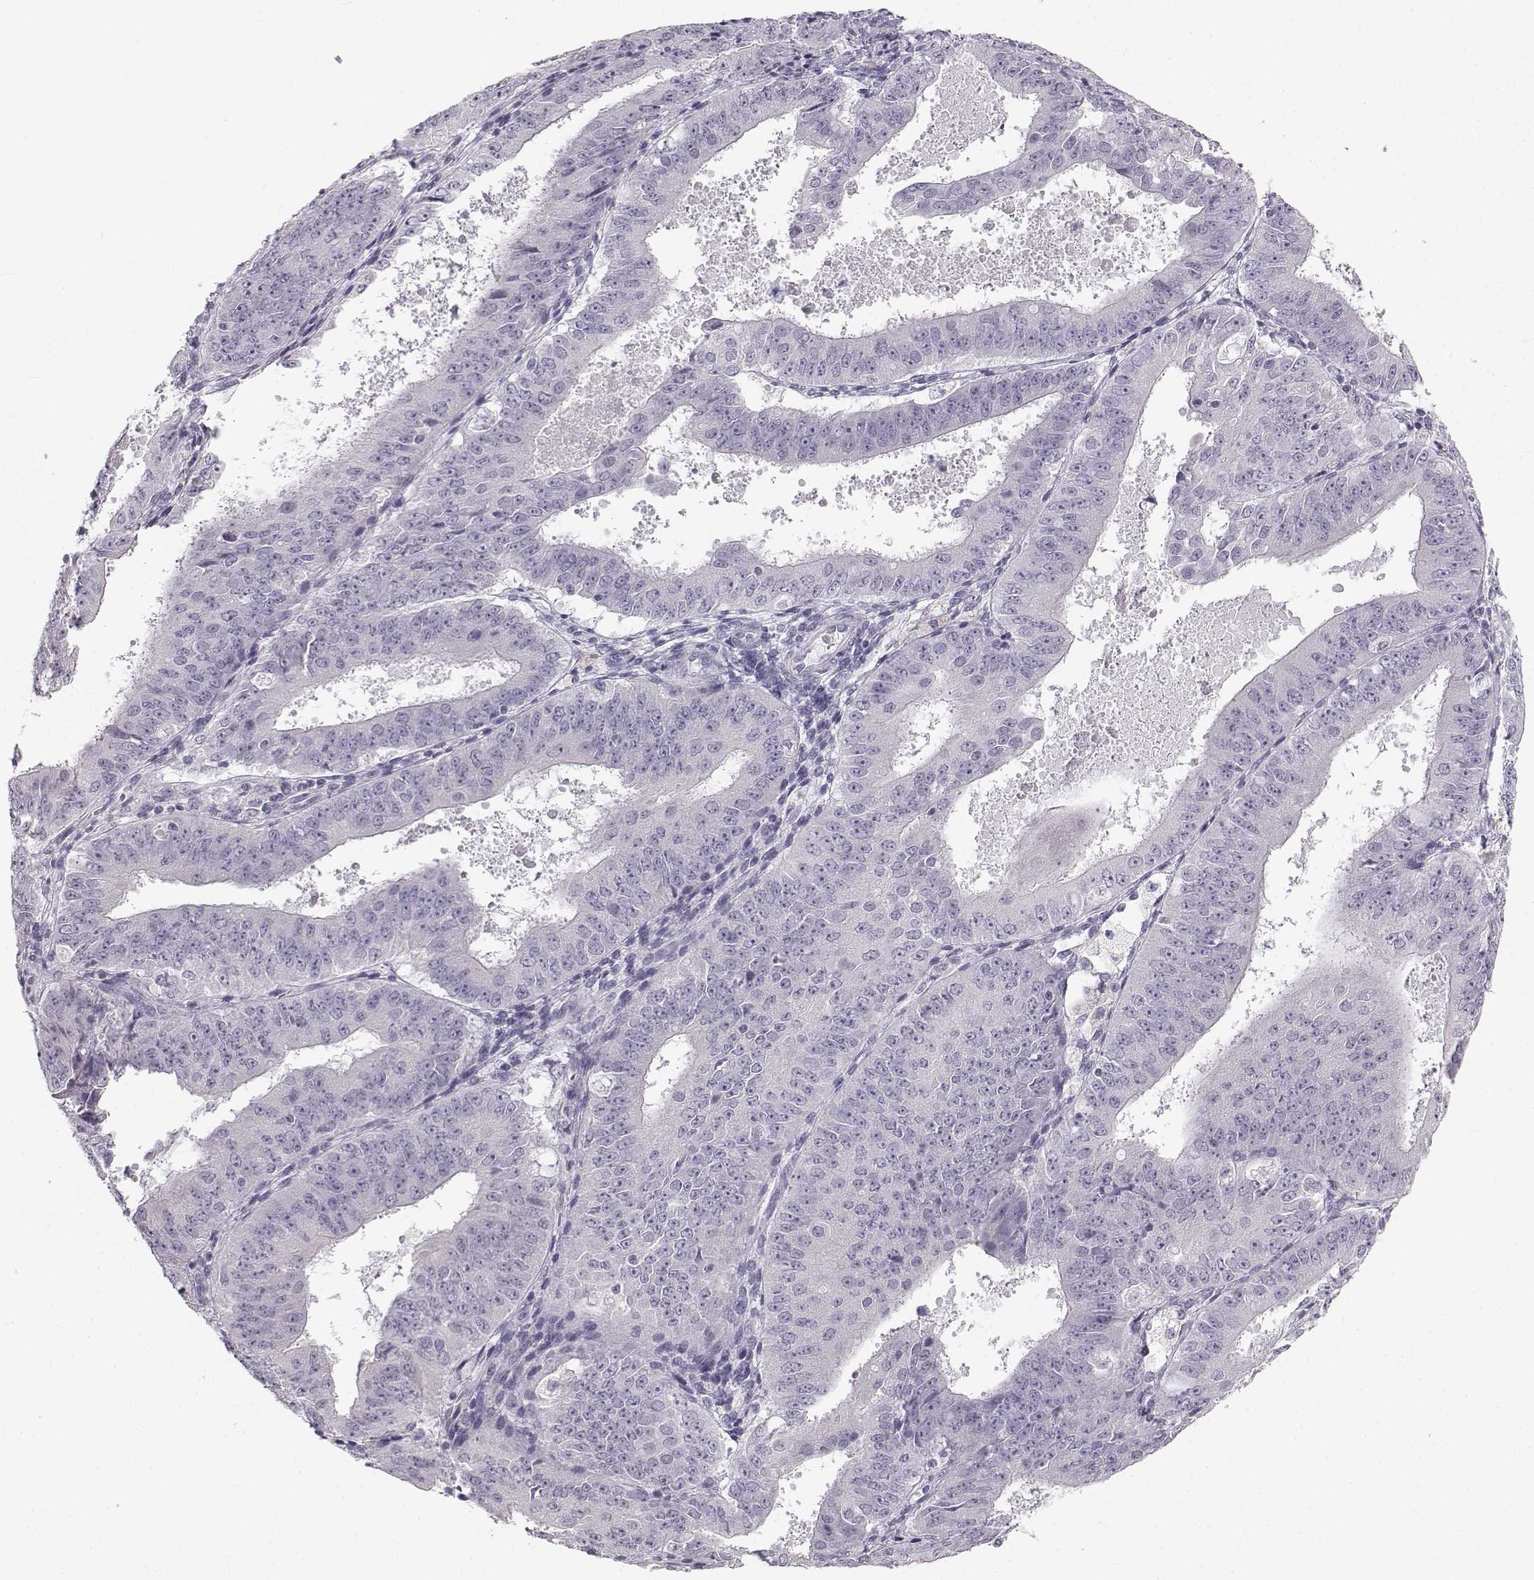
{"staining": {"intensity": "negative", "quantity": "none", "location": "none"}, "tissue": "ovarian cancer", "cell_type": "Tumor cells", "image_type": "cancer", "snomed": [{"axis": "morphology", "description": "Carcinoma, endometroid"}, {"axis": "topography", "description": "Ovary"}], "caption": "Immunohistochemistry (IHC) image of human ovarian cancer stained for a protein (brown), which shows no staining in tumor cells.", "gene": "OIP5", "patient": {"sex": "female", "age": 42}}